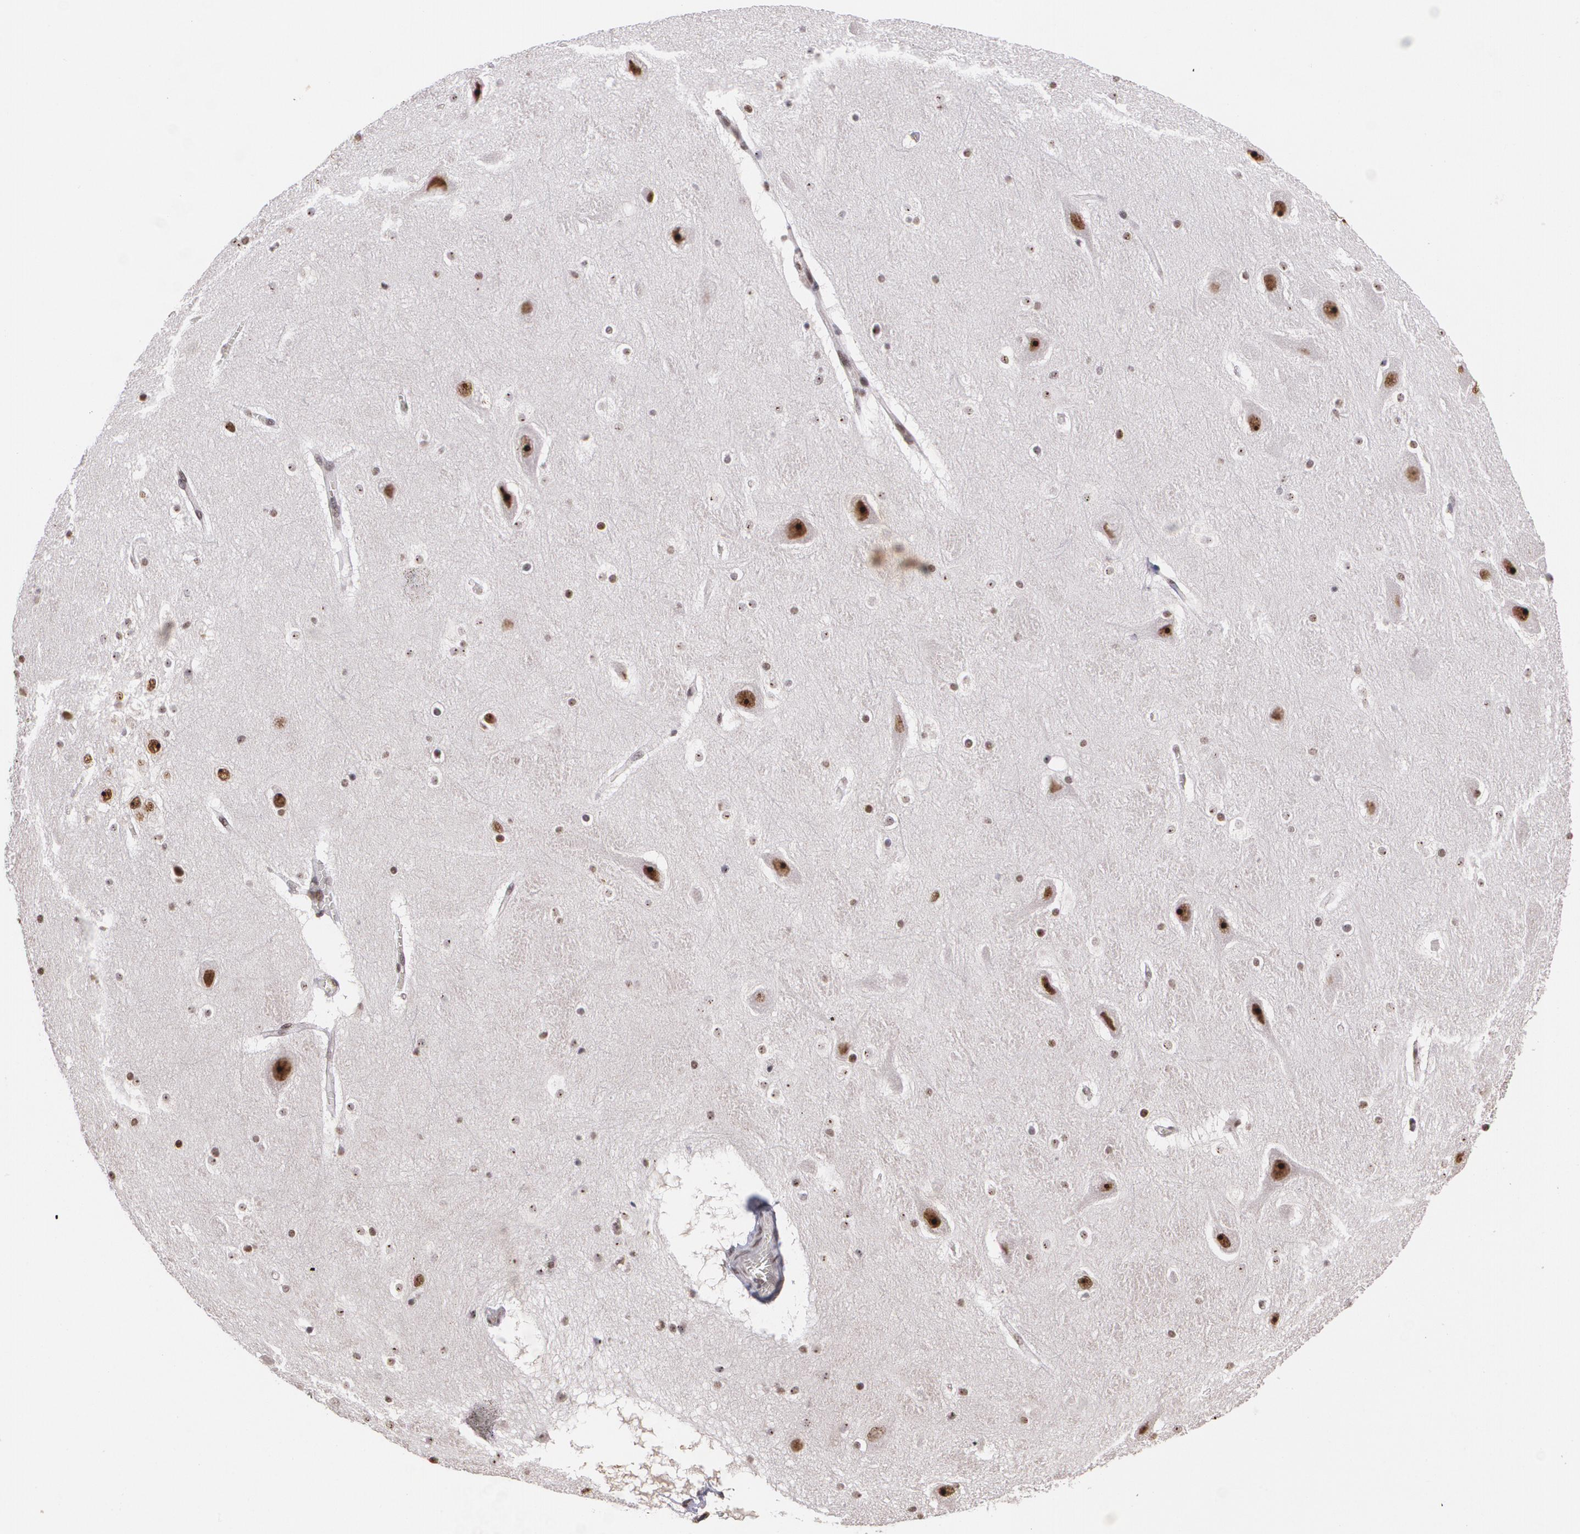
{"staining": {"intensity": "negative", "quantity": "none", "location": "none"}, "tissue": "hippocampus", "cell_type": "Glial cells", "image_type": "normal", "snomed": [{"axis": "morphology", "description": "Normal tissue, NOS"}, {"axis": "topography", "description": "Hippocampus"}], "caption": "IHC of unremarkable human hippocampus displays no staining in glial cells. (DAB immunohistochemistry visualized using brightfield microscopy, high magnification).", "gene": "C6orf15", "patient": {"sex": "male", "age": 45}}